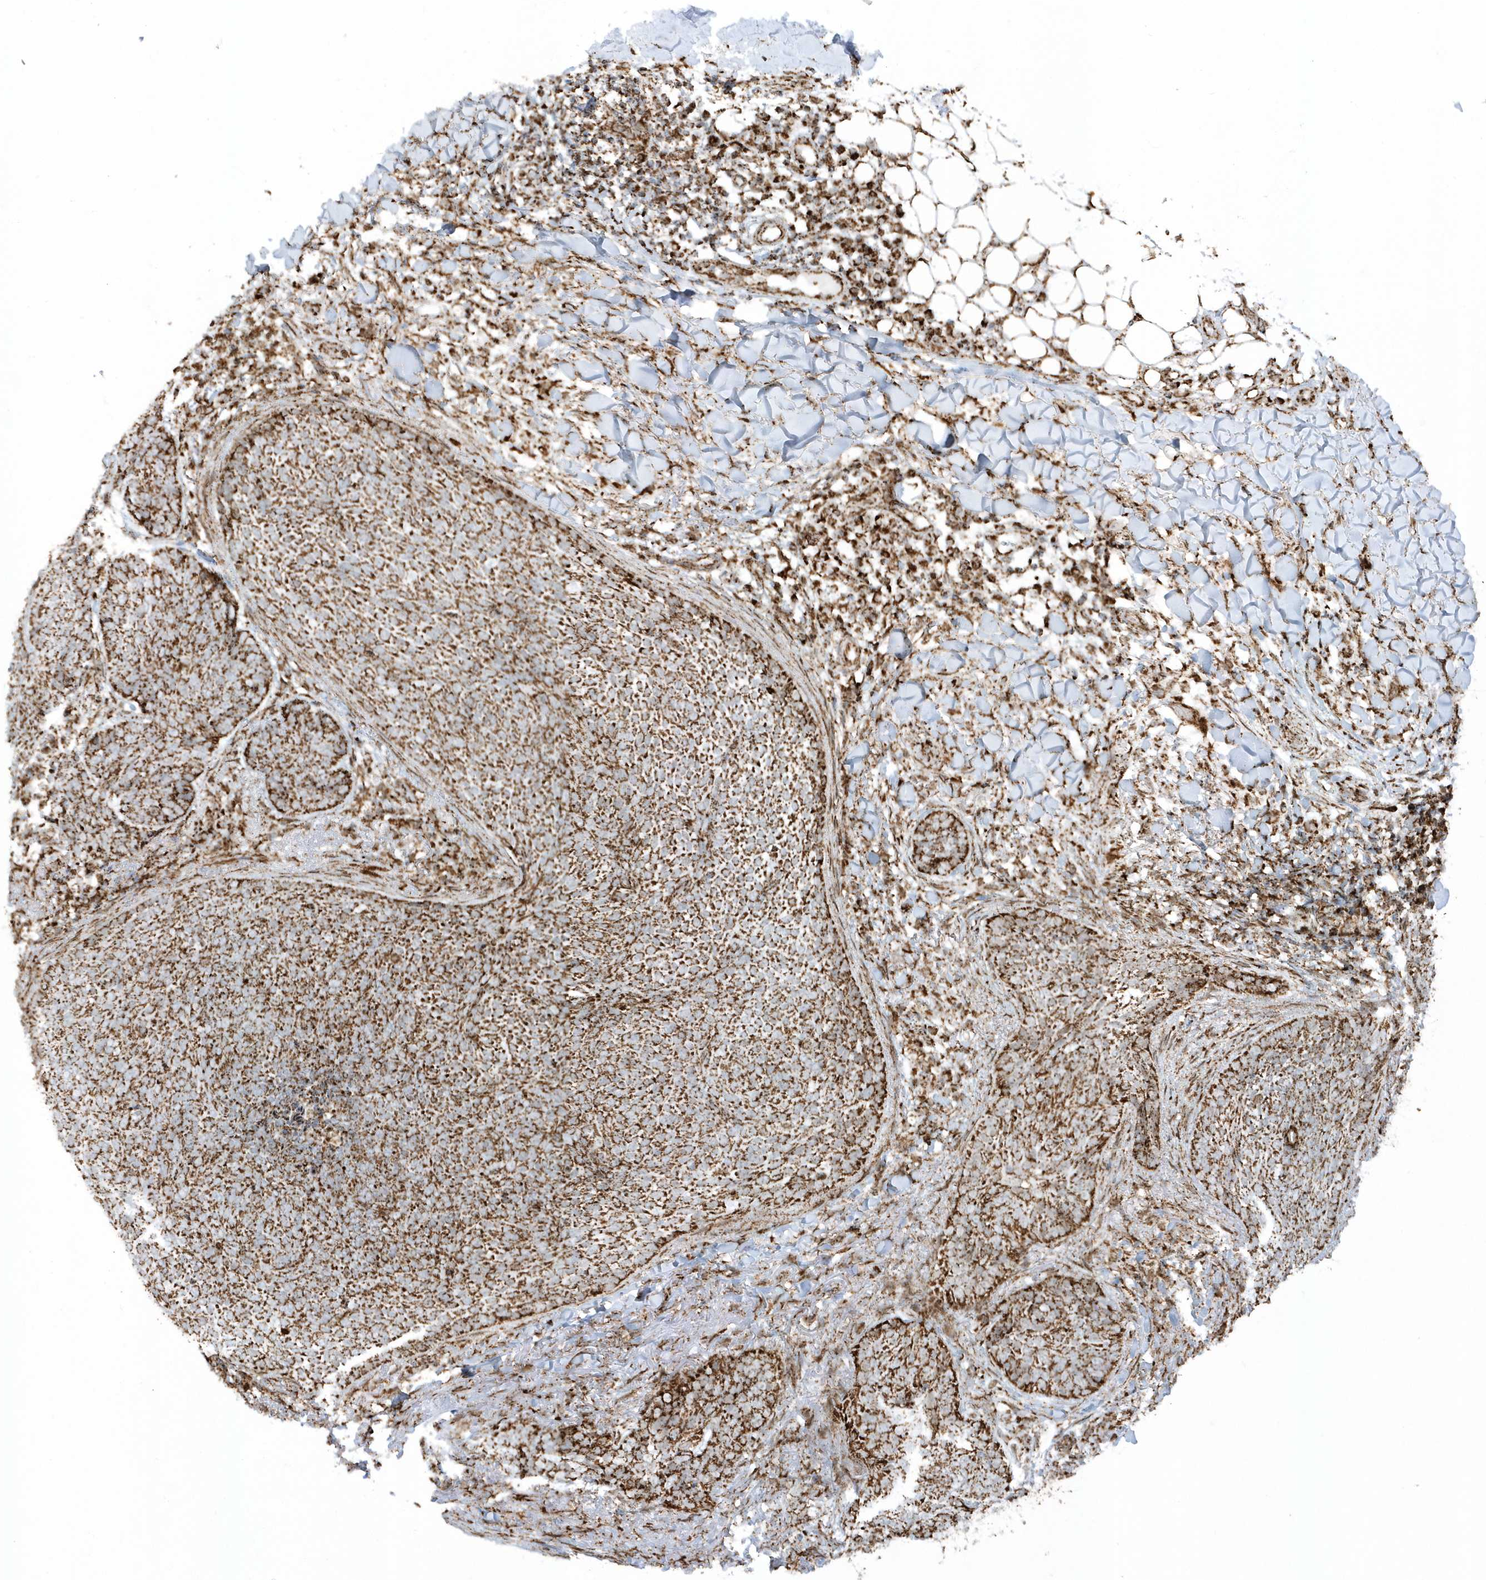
{"staining": {"intensity": "strong", "quantity": ">75%", "location": "cytoplasmic/membranous"}, "tissue": "skin cancer", "cell_type": "Tumor cells", "image_type": "cancer", "snomed": [{"axis": "morphology", "description": "Basal cell carcinoma"}, {"axis": "topography", "description": "Skin"}], "caption": "Human skin cancer stained for a protein (brown) demonstrates strong cytoplasmic/membranous positive positivity in about >75% of tumor cells.", "gene": "CRY2", "patient": {"sex": "male", "age": 85}}